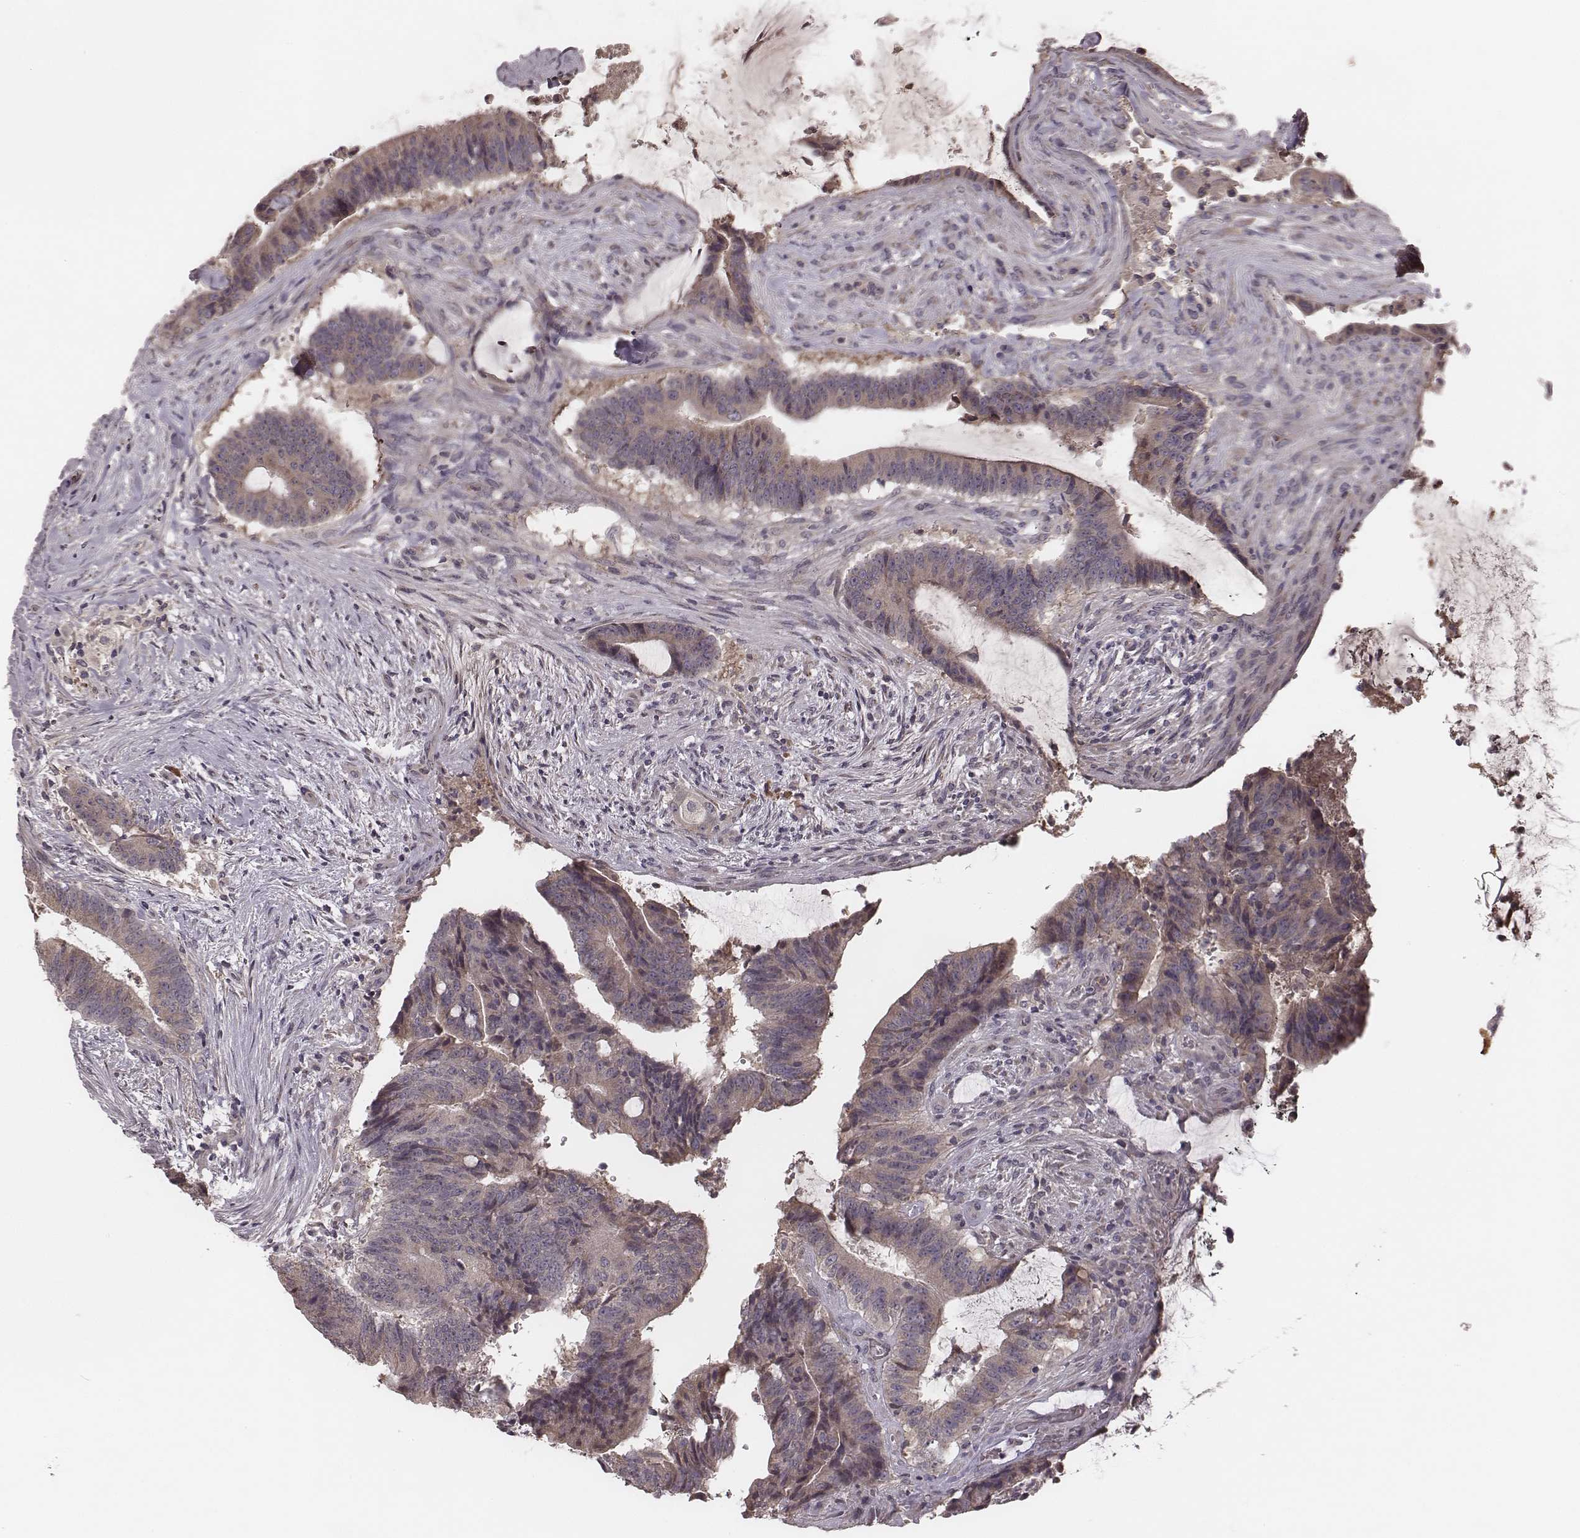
{"staining": {"intensity": "weak", "quantity": ">75%", "location": "cytoplasmic/membranous"}, "tissue": "colorectal cancer", "cell_type": "Tumor cells", "image_type": "cancer", "snomed": [{"axis": "morphology", "description": "Adenocarcinoma, NOS"}, {"axis": "topography", "description": "Colon"}], "caption": "About >75% of tumor cells in adenocarcinoma (colorectal) show weak cytoplasmic/membranous protein staining as visualized by brown immunohistochemical staining.", "gene": "P2RX5", "patient": {"sex": "female", "age": 43}}